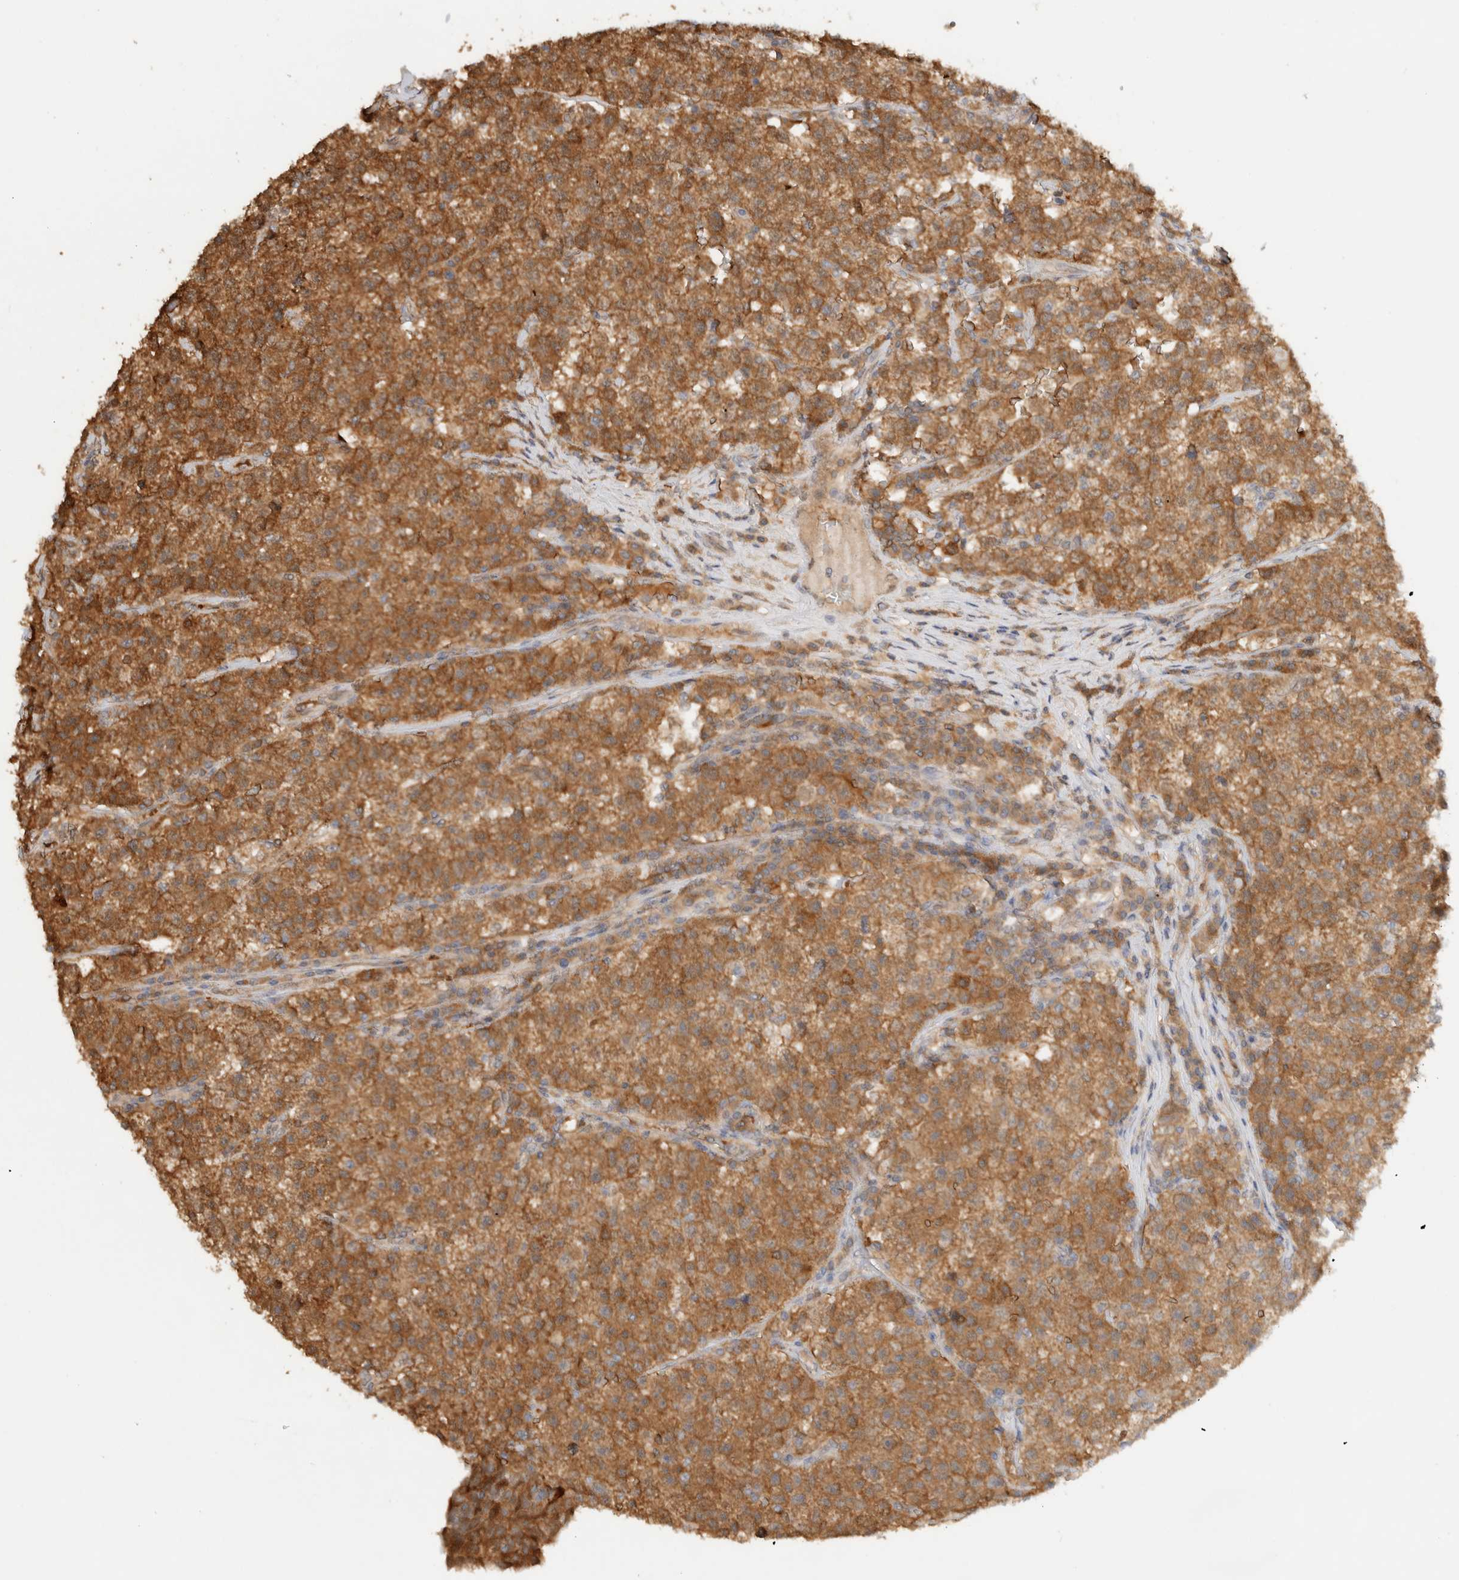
{"staining": {"intensity": "moderate", "quantity": ">75%", "location": "cytoplasmic/membranous"}, "tissue": "testis cancer", "cell_type": "Tumor cells", "image_type": "cancer", "snomed": [{"axis": "morphology", "description": "Seminoma, NOS"}, {"axis": "topography", "description": "Testis"}], "caption": "An immunohistochemistry photomicrograph of neoplastic tissue is shown. Protein staining in brown highlights moderate cytoplasmic/membranous positivity in testis cancer (seminoma) within tumor cells.", "gene": "CA13", "patient": {"sex": "male", "age": 22}}